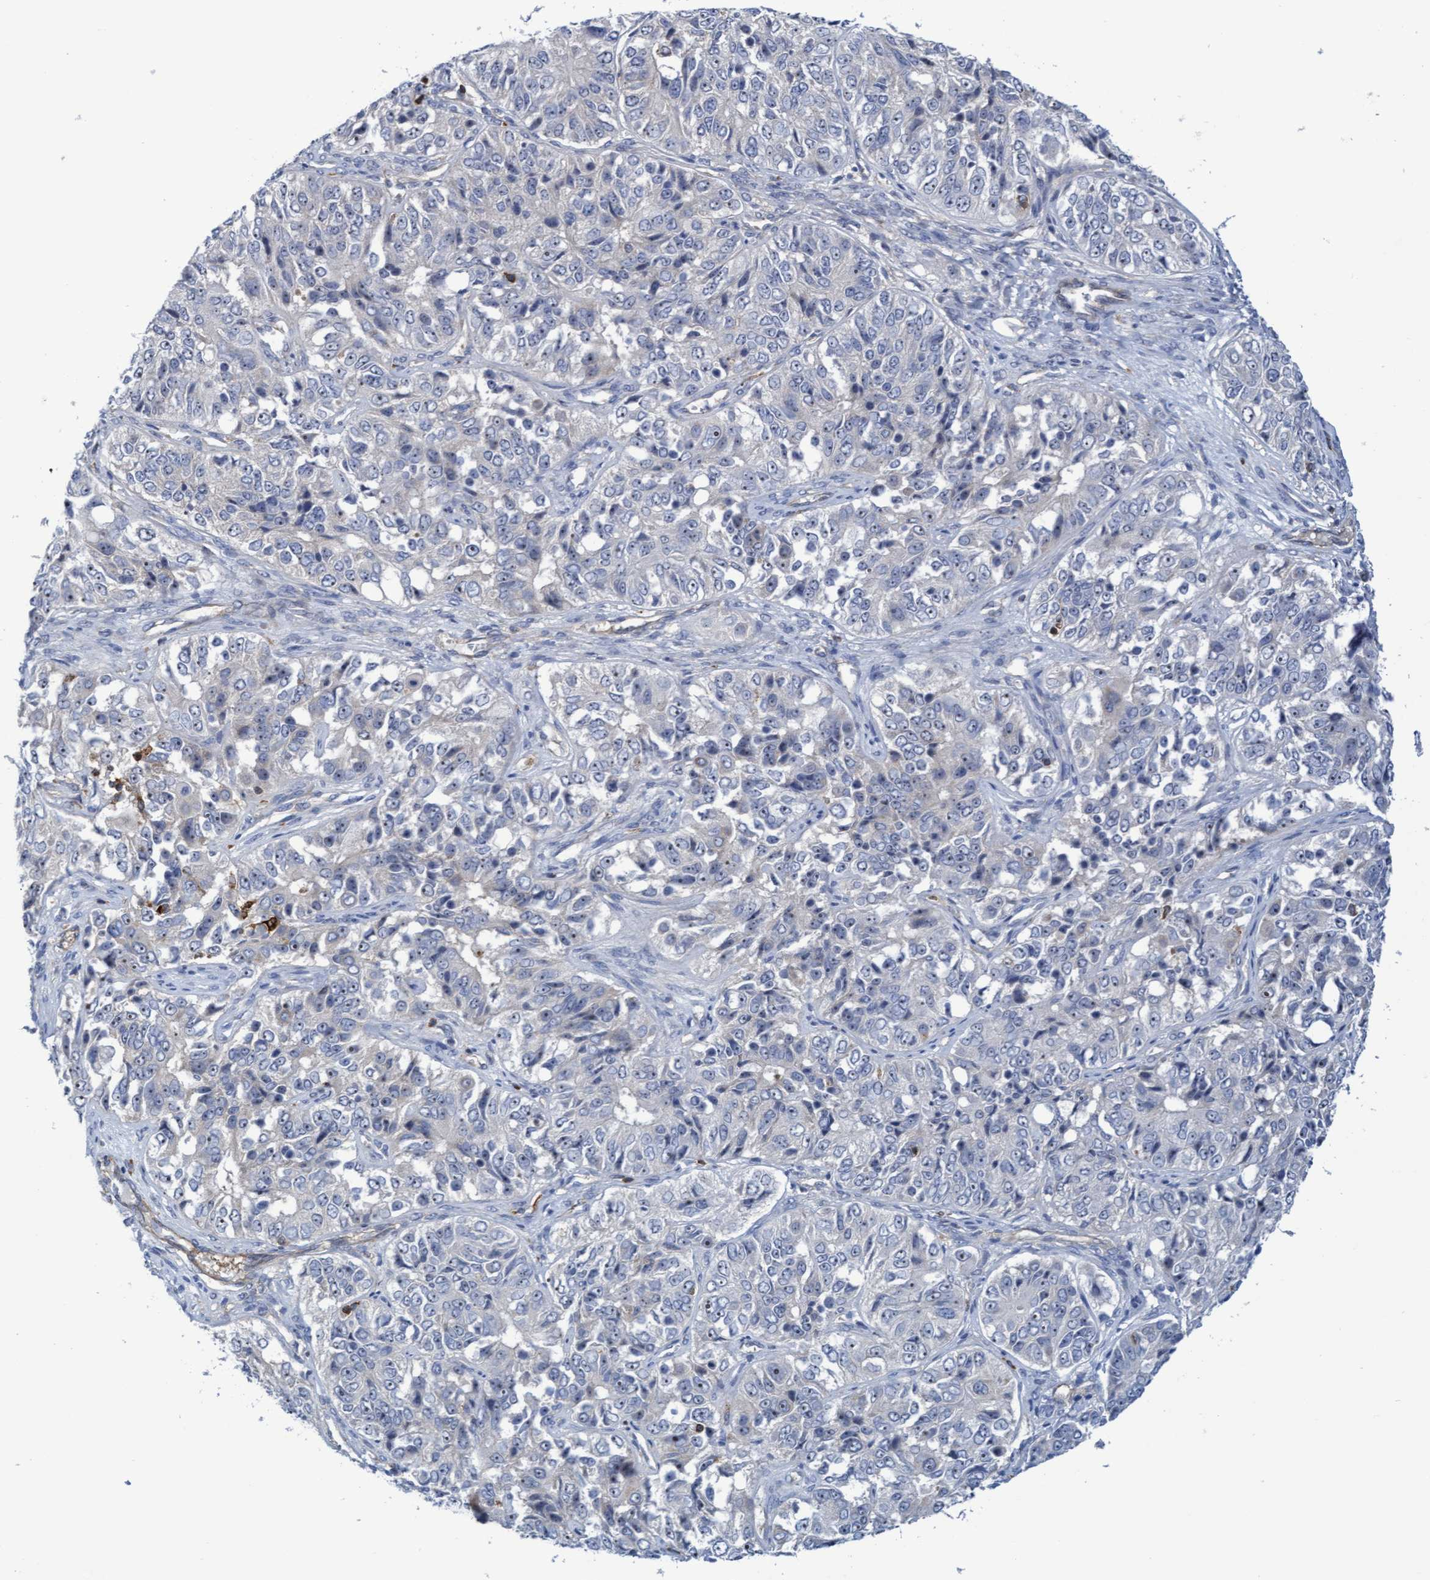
{"staining": {"intensity": "negative", "quantity": "none", "location": "none"}, "tissue": "ovarian cancer", "cell_type": "Tumor cells", "image_type": "cancer", "snomed": [{"axis": "morphology", "description": "Carcinoma, endometroid"}, {"axis": "topography", "description": "Ovary"}], "caption": "DAB (3,3'-diaminobenzidine) immunohistochemical staining of endometroid carcinoma (ovarian) reveals no significant expression in tumor cells.", "gene": "FNBP1", "patient": {"sex": "female", "age": 51}}